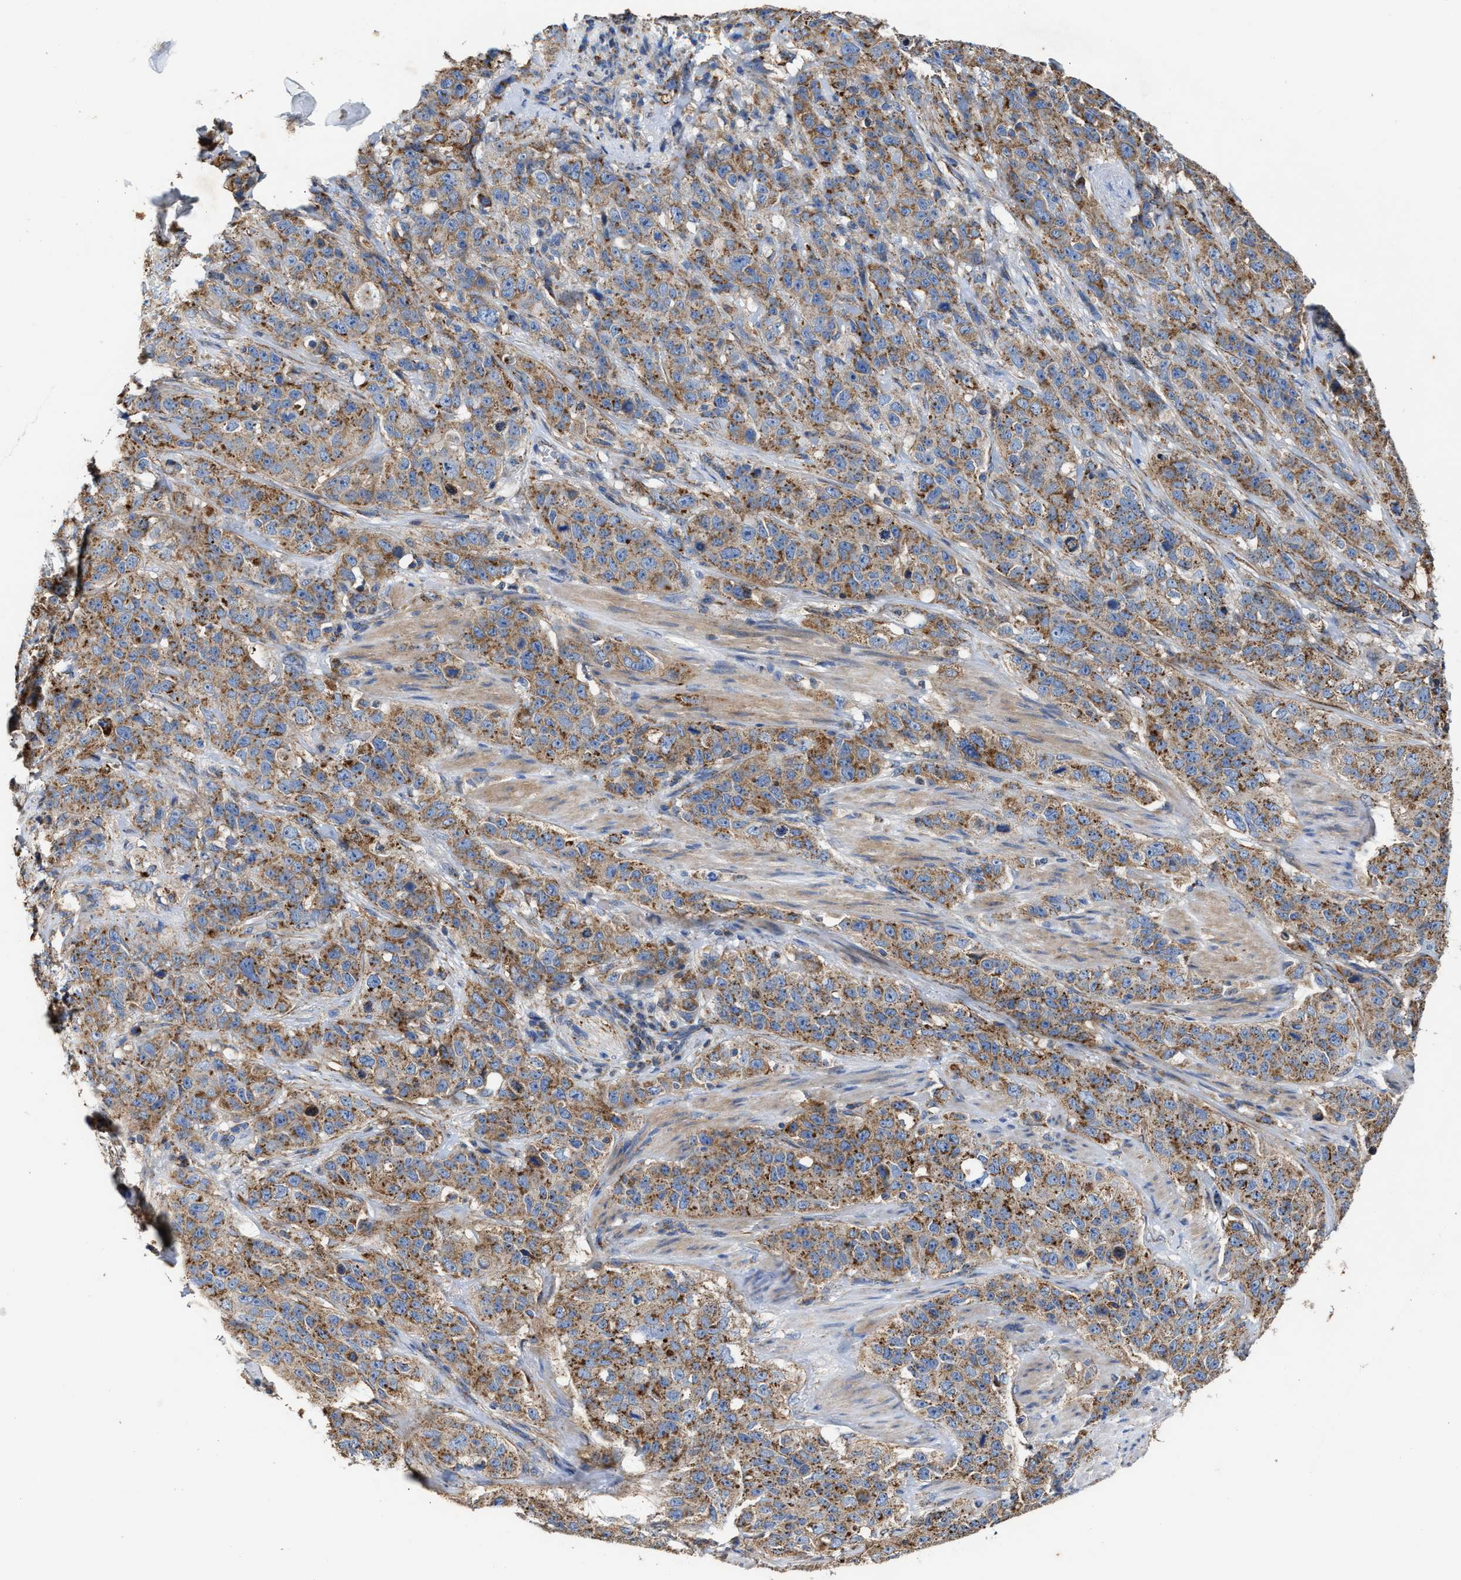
{"staining": {"intensity": "moderate", "quantity": ">75%", "location": "cytoplasmic/membranous"}, "tissue": "stomach cancer", "cell_type": "Tumor cells", "image_type": "cancer", "snomed": [{"axis": "morphology", "description": "Adenocarcinoma, NOS"}, {"axis": "topography", "description": "Stomach"}], "caption": "DAB immunohistochemical staining of human adenocarcinoma (stomach) exhibits moderate cytoplasmic/membranous protein positivity in about >75% of tumor cells. (DAB (3,3'-diaminobenzidine) = brown stain, brightfield microscopy at high magnification).", "gene": "MECR", "patient": {"sex": "male", "age": 48}}